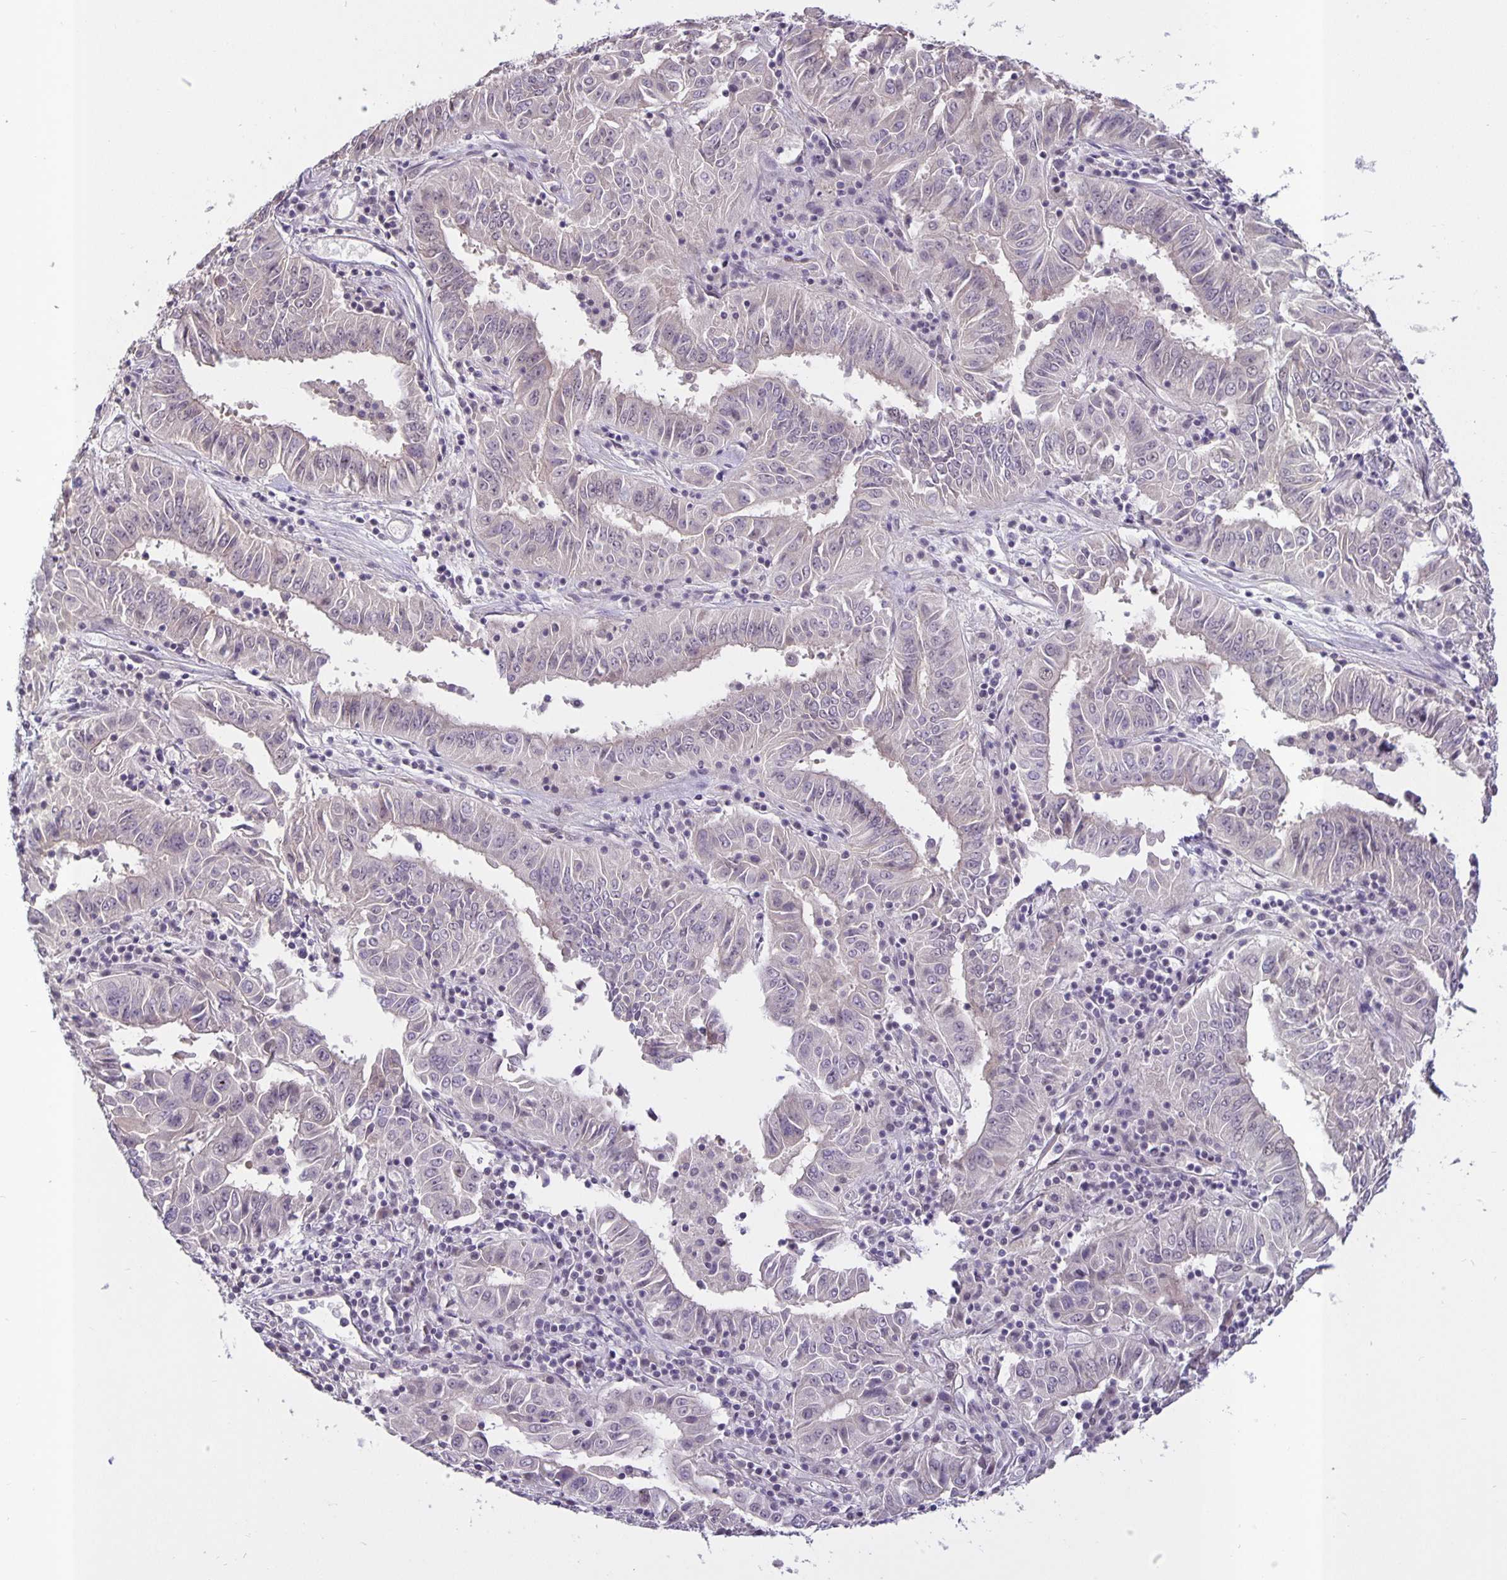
{"staining": {"intensity": "negative", "quantity": "none", "location": "none"}, "tissue": "pancreatic cancer", "cell_type": "Tumor cells", "image_type": "cancer", "snomed": [{"axis": "morphology", "description": "Adenocarcinoma, NOS"}, {"axis": "topography", "description": "Pancreas"}], "caption": "The micrograph displays no significant expression in tumor cells of adenocarcinoma (pancreatic). Brightfield microscopy of IHC stained with DAB (3,3'-diaminobenzidine) (brown) and hematoxylin (blue), captured at high magnification.", "gene": "ARVCF", "patient": {"sex": "male", "age": 63}}